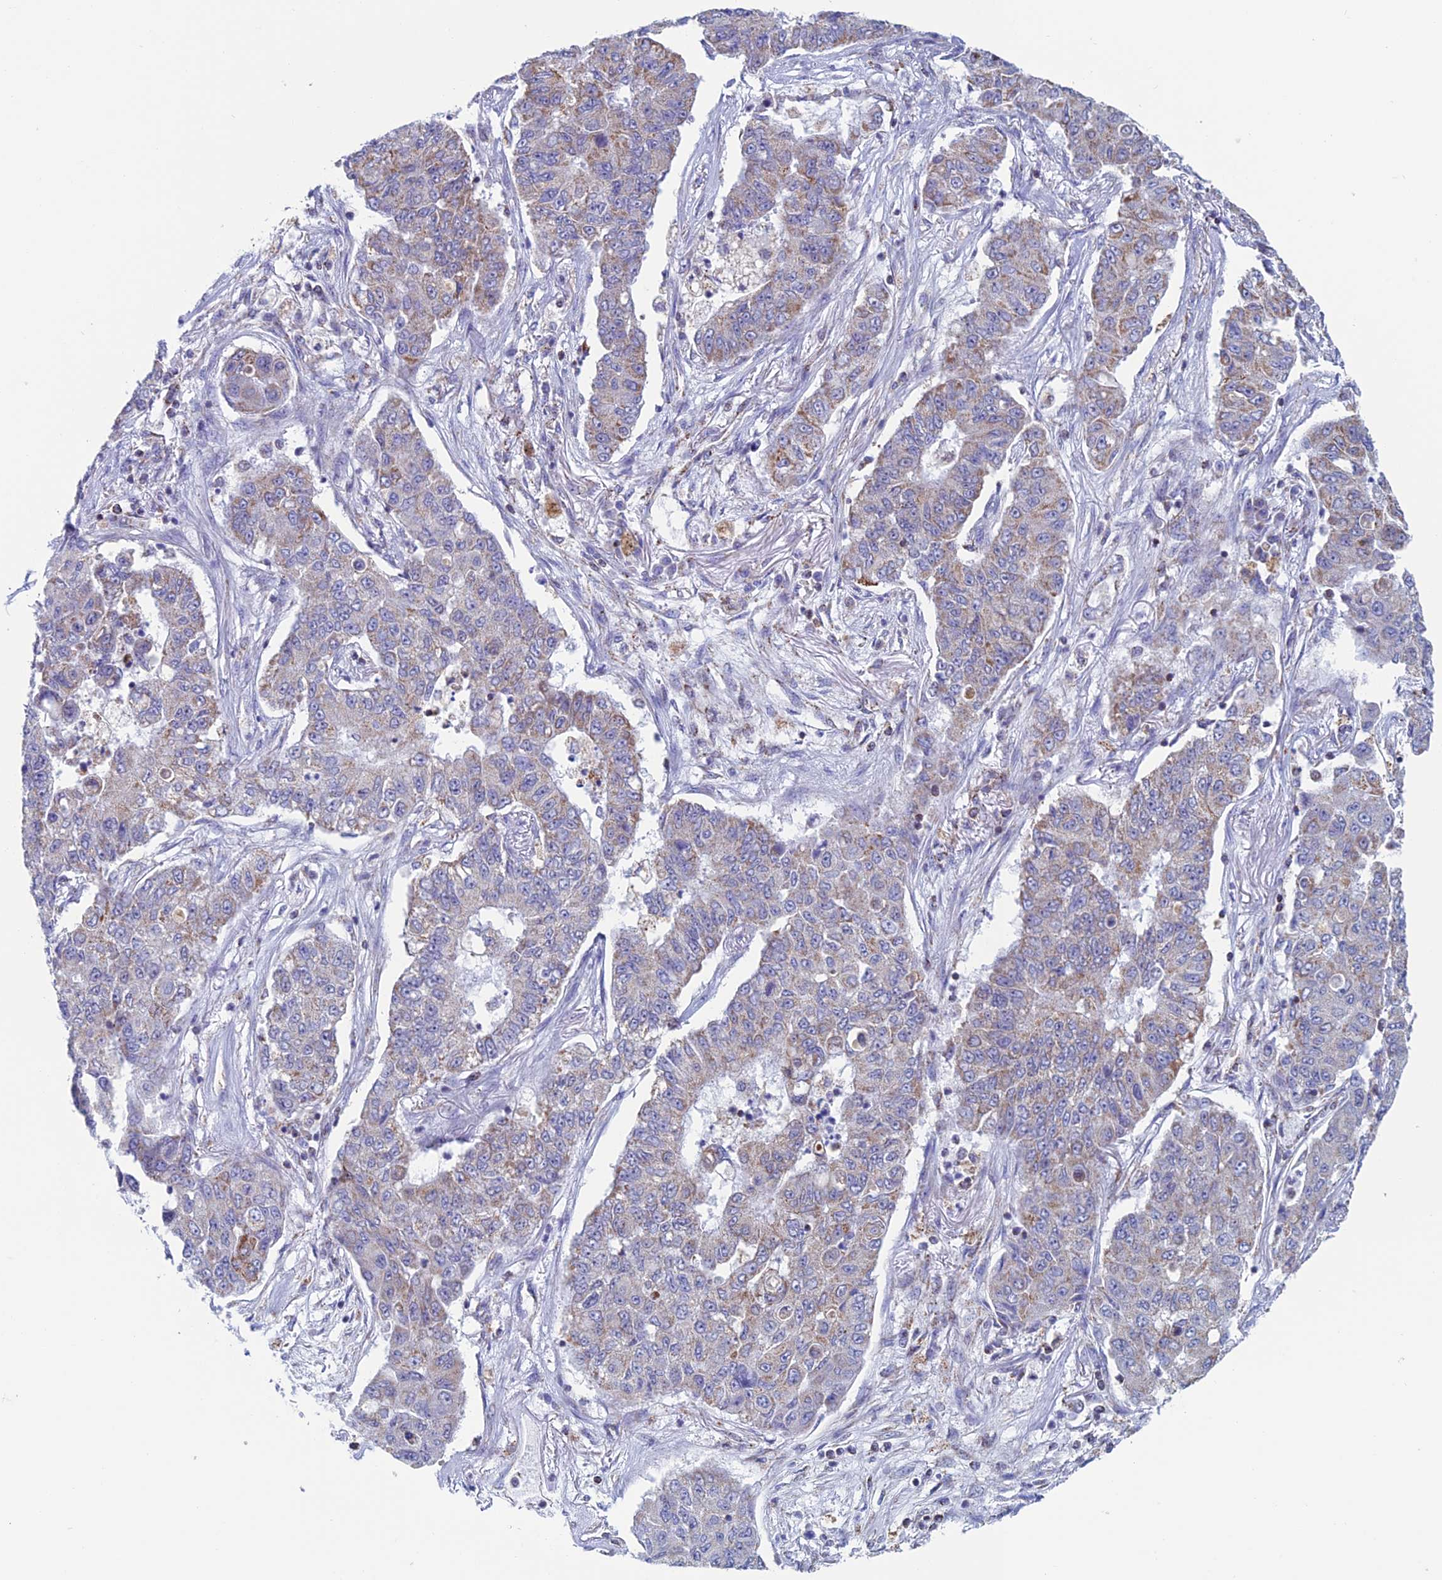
{"staining": {"intensity": "weak", "quantity": "25%-75%", "location": "cytoplasmic/membranous"}, "tissue": "lung cancer", "cell_type": "Tumor cells", "image_type": "cancer", "snomed": [{"axis": "morphology", "description": "Squamous cell carcinoma, NOS"}, {"axis": "topography", "description": "Lung"}], "caption": "Approximately 25%-75% of tumor cells in squamous cell carcinoma (lung) show weak cytoplasmic/membranous protein staining as visualized by brown immunohistochemical staining.", "gene": "ZNG1B", "patient": {"sex": "male", "age": 74}}